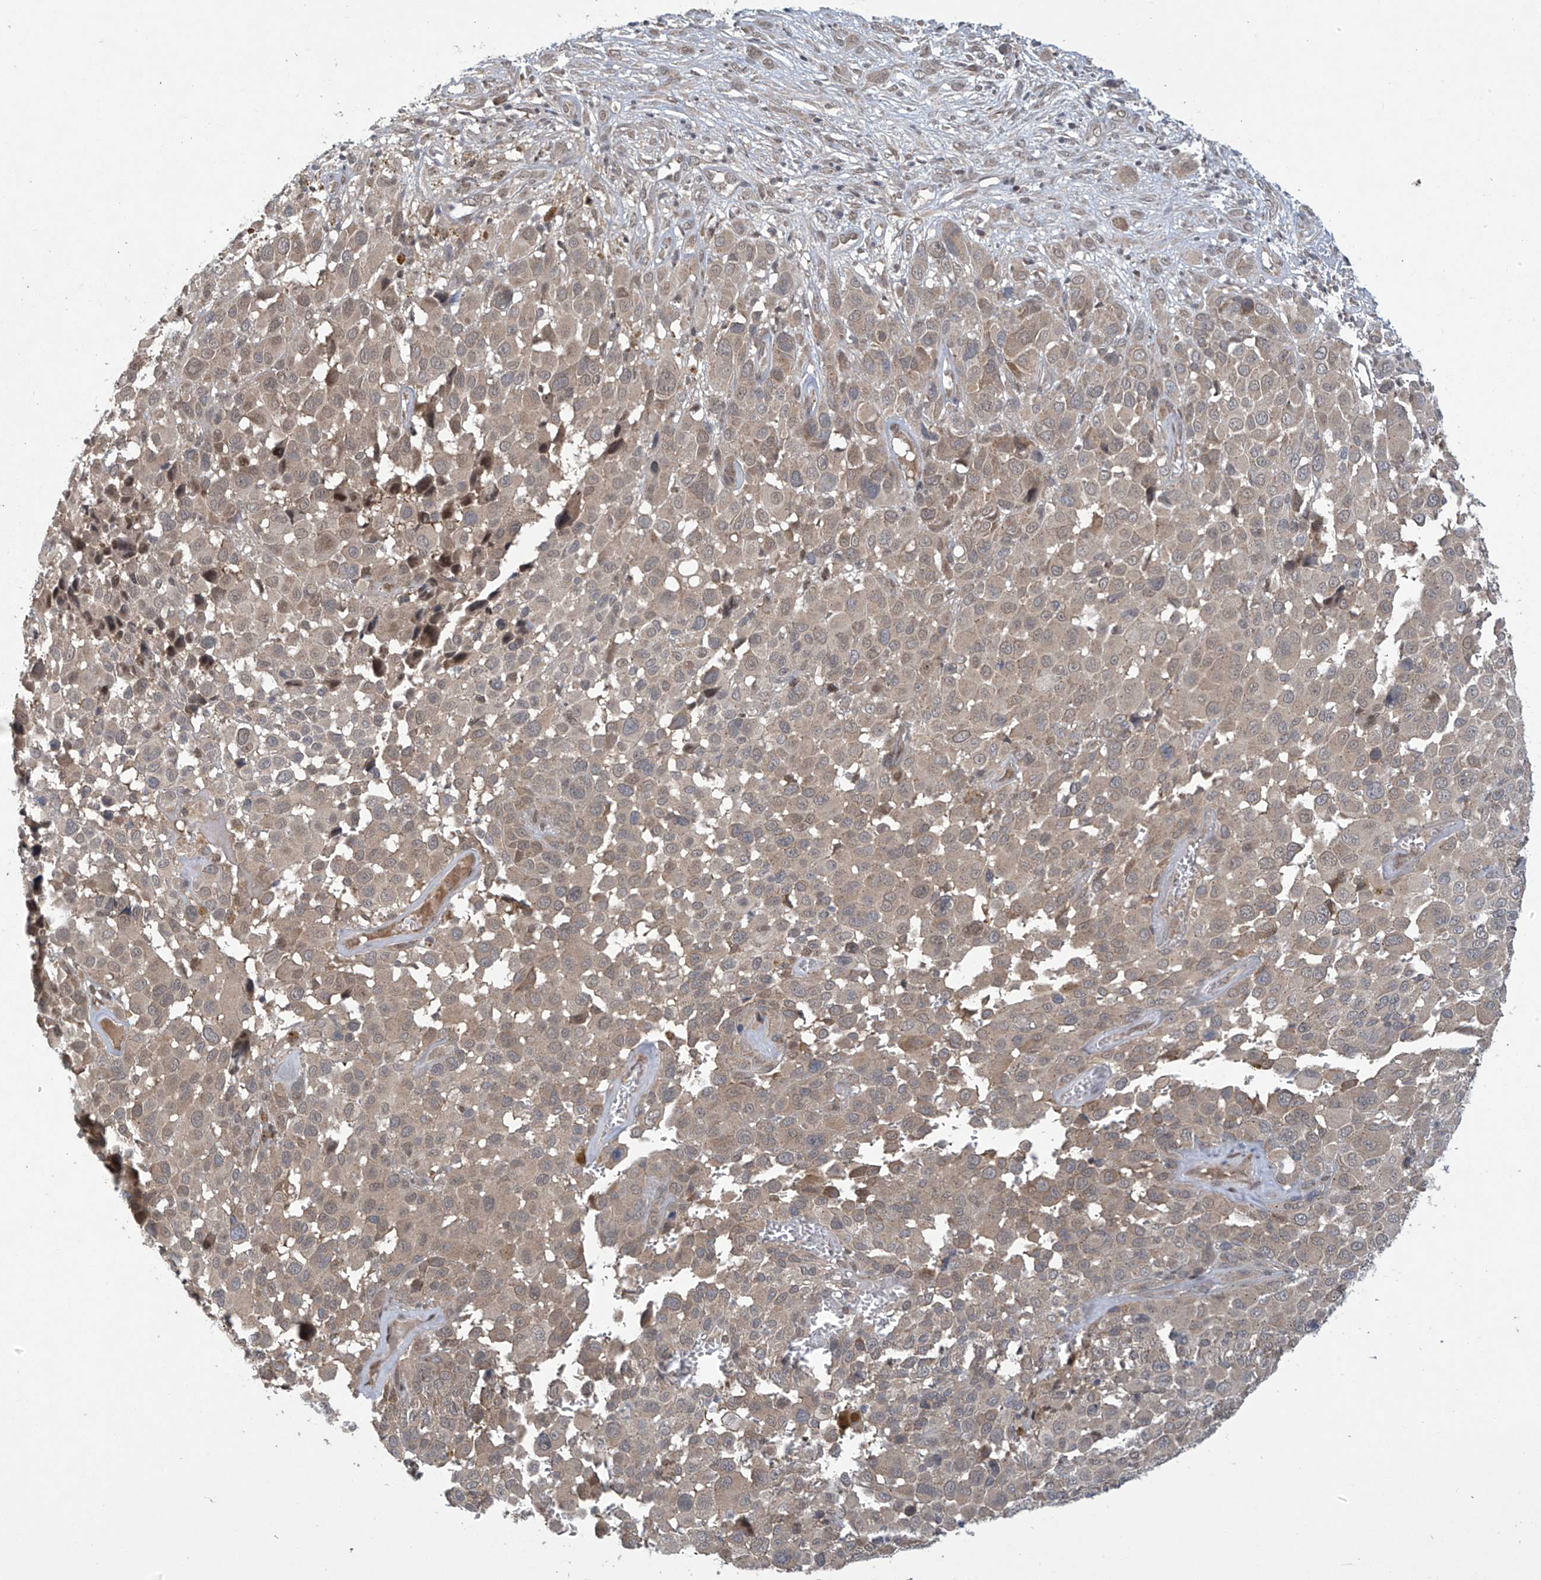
{"staining": {"intensity": "weak", "quantity": ">75%", "location": "cytoplasmic/membranous,nuclear"}, "tissue": "melanoma", "cell_type": "Tumor cells", "image_type": "cancer", "snomed": [{"axis": "morphology", "description": "Malignant melanoma, NOS"}, {"axis": "topography", "description": "Skin of trunk"}], "caption": "Immunohistochemical staining of melanoma reveals low levels of weak cytoplasmic/membranous and nuclear protein staining in approximately >75% of tumor cells.", "gene": "ABHD13", "patient": {"sex": "male", "age": 71}}